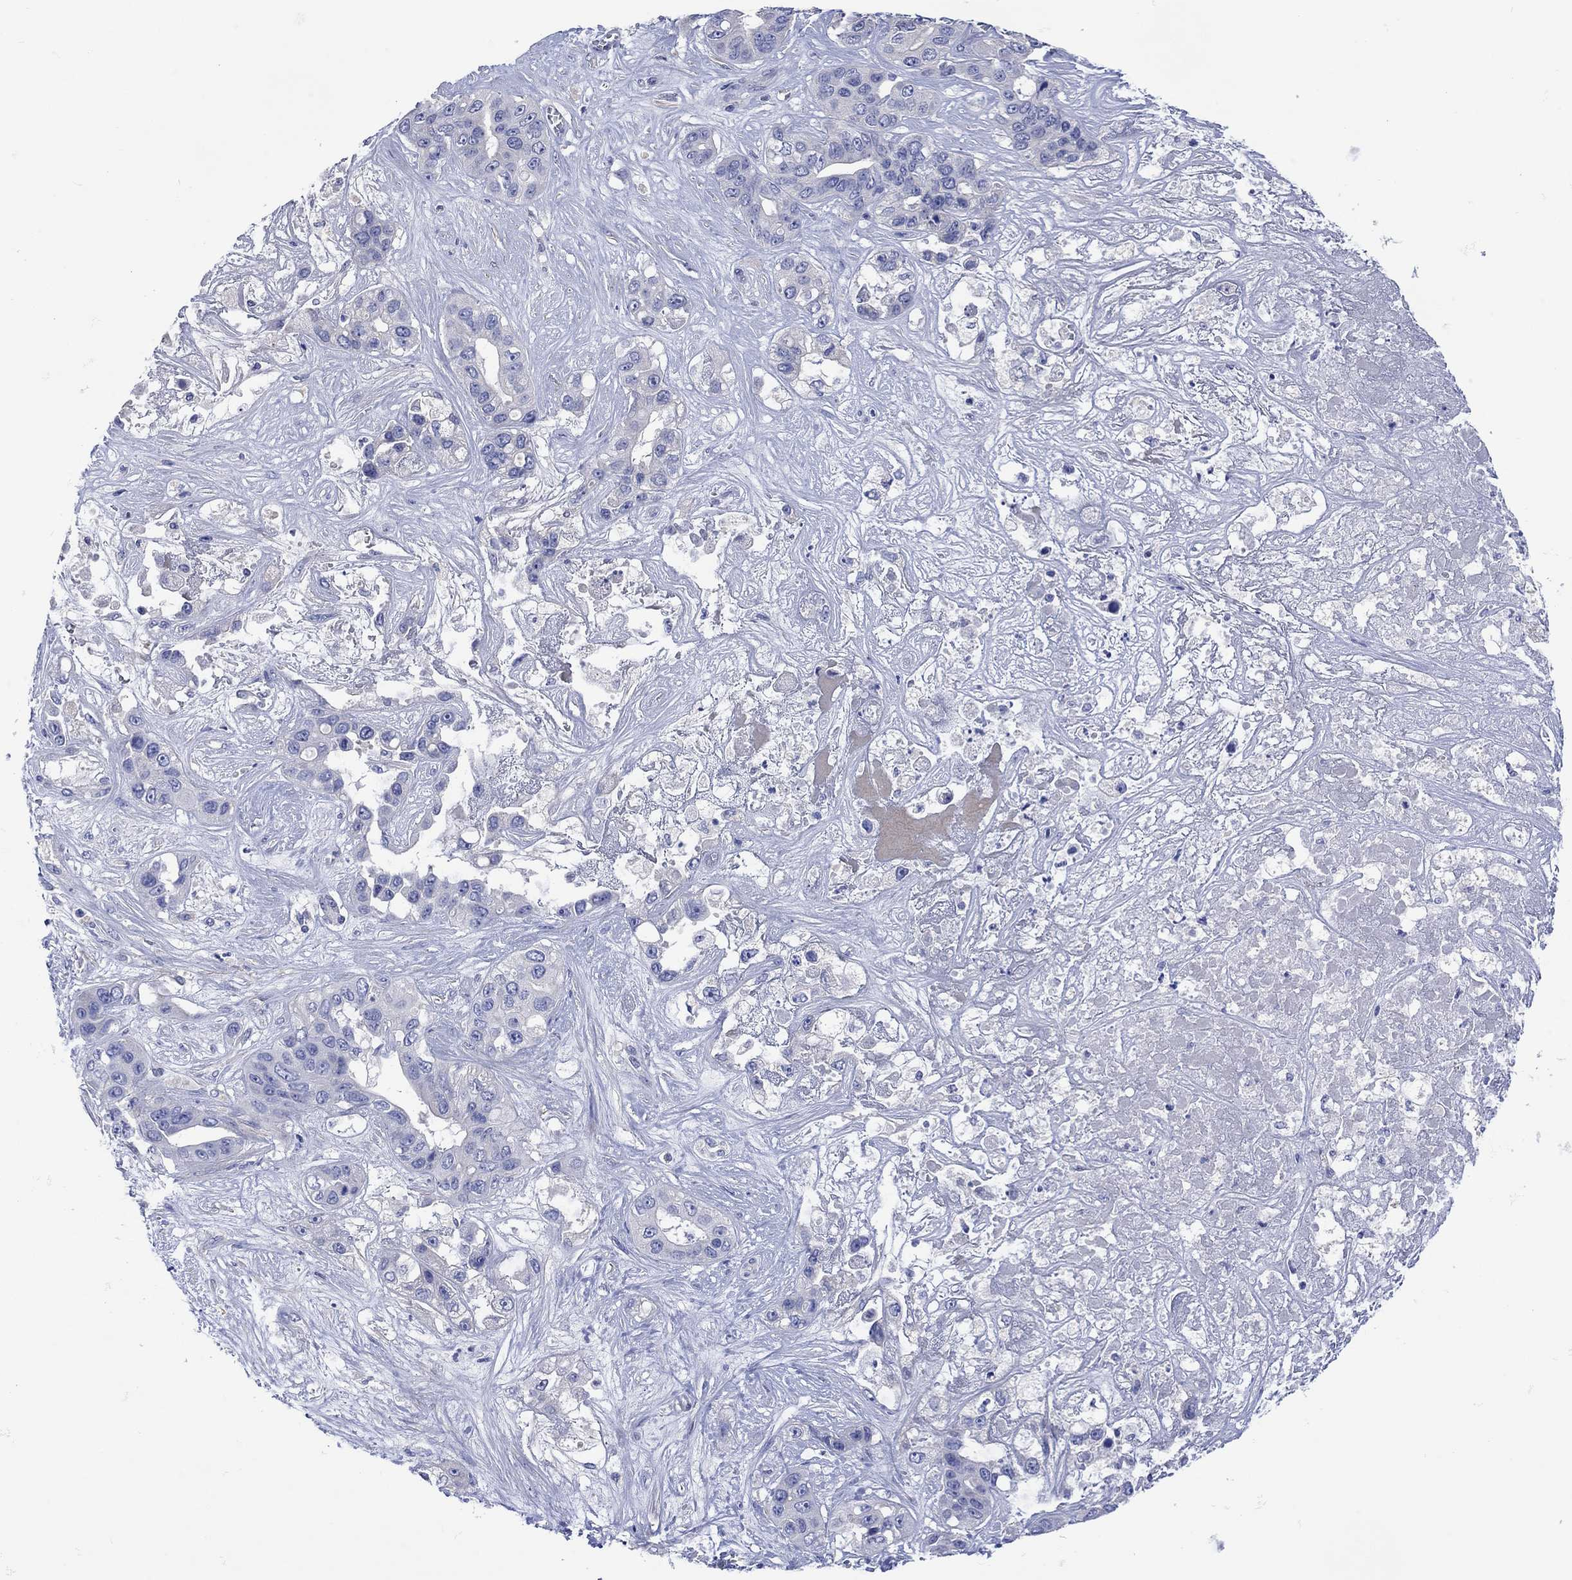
{"staining": {"intensity": "negative", "quantity": "none", "location": "none"}, "tissue": "liver cancer", "cell_type": "Tumor cells", "image_type": "cancer", "snomed": [{"axis": "morphology", "description": "Cholangiocarcinoma"}, {"axis": "topography", "description": "Liver"}], "caption": "Tumor cells show no significant staining in liver cholangiocarcinoma.", "gene": "MSI1", "patient": {"sex": "female", "age": 52}}